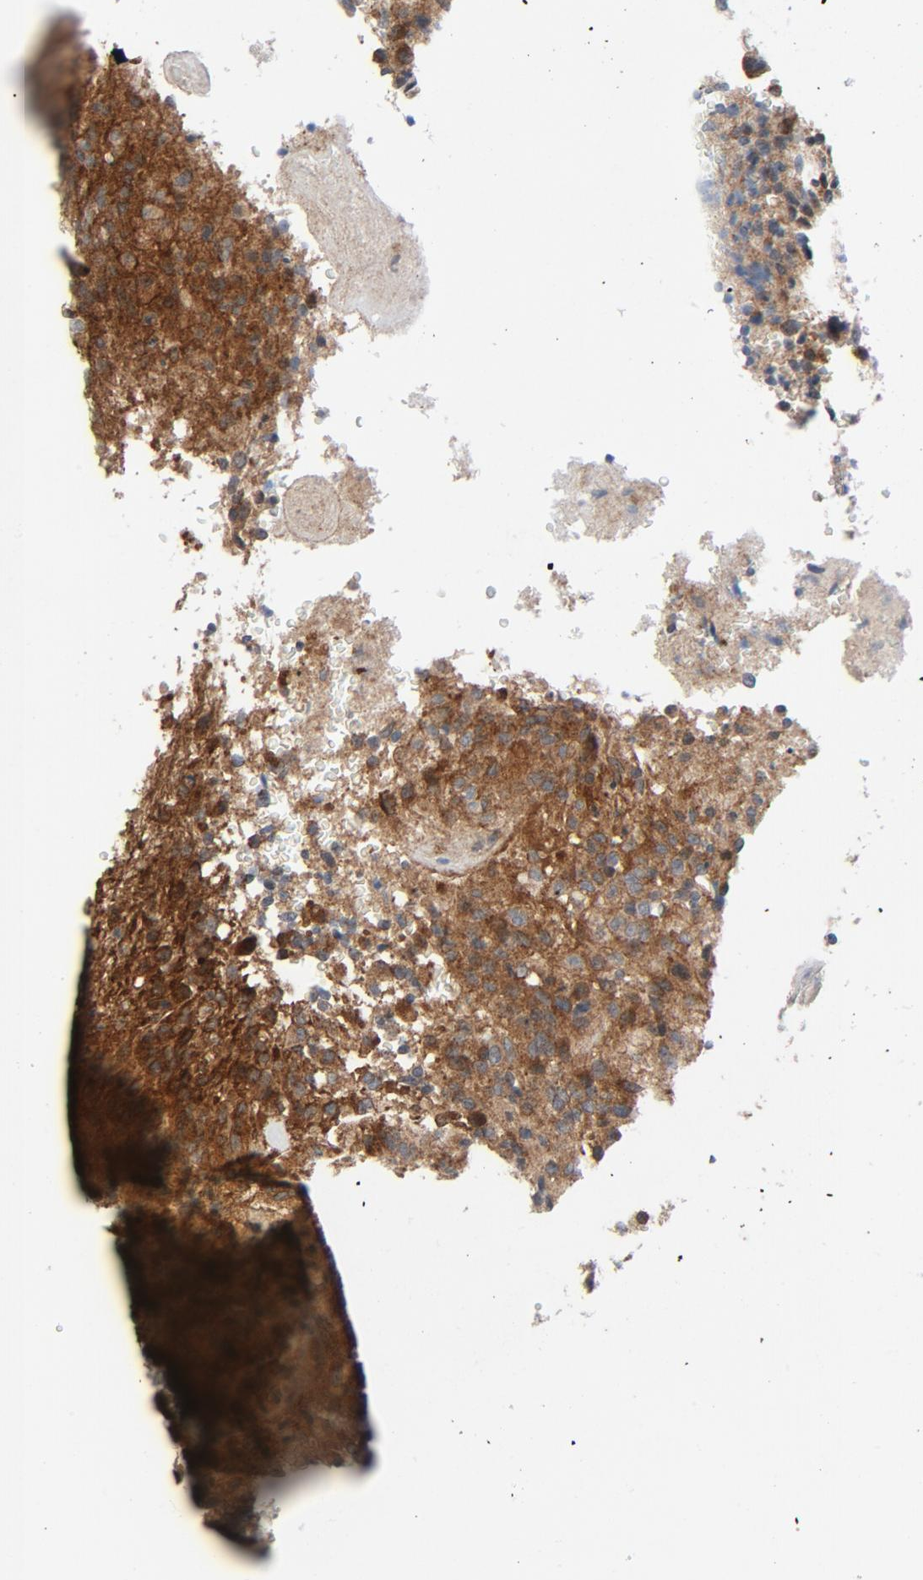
{"staining": {"intensity": "moderate", "quantity": ">75%", "location": "cytoplasmic/membranous"}, "tissue": "glioma", "cell_type": "Tumor cells", "image_type": "cancer", "snomed": [{"axis": "morphology", "description": "Normal tissue, NOS"}, {"axis": "morphology", "description": "Glioma, malignant, High grade"}, {"axis": "topography", "description": "Cerebral cortex"}], "caption": "Immunohistochemistry histopathology image of human high-grade glioma (malignant) stained for a protein (brown), which shows medium levels of moderate cytoplasmic/membranous staining in about >75% of tumor cells.", "gene": "TSG101", "patient": {"sex": "male", "age": 56}}